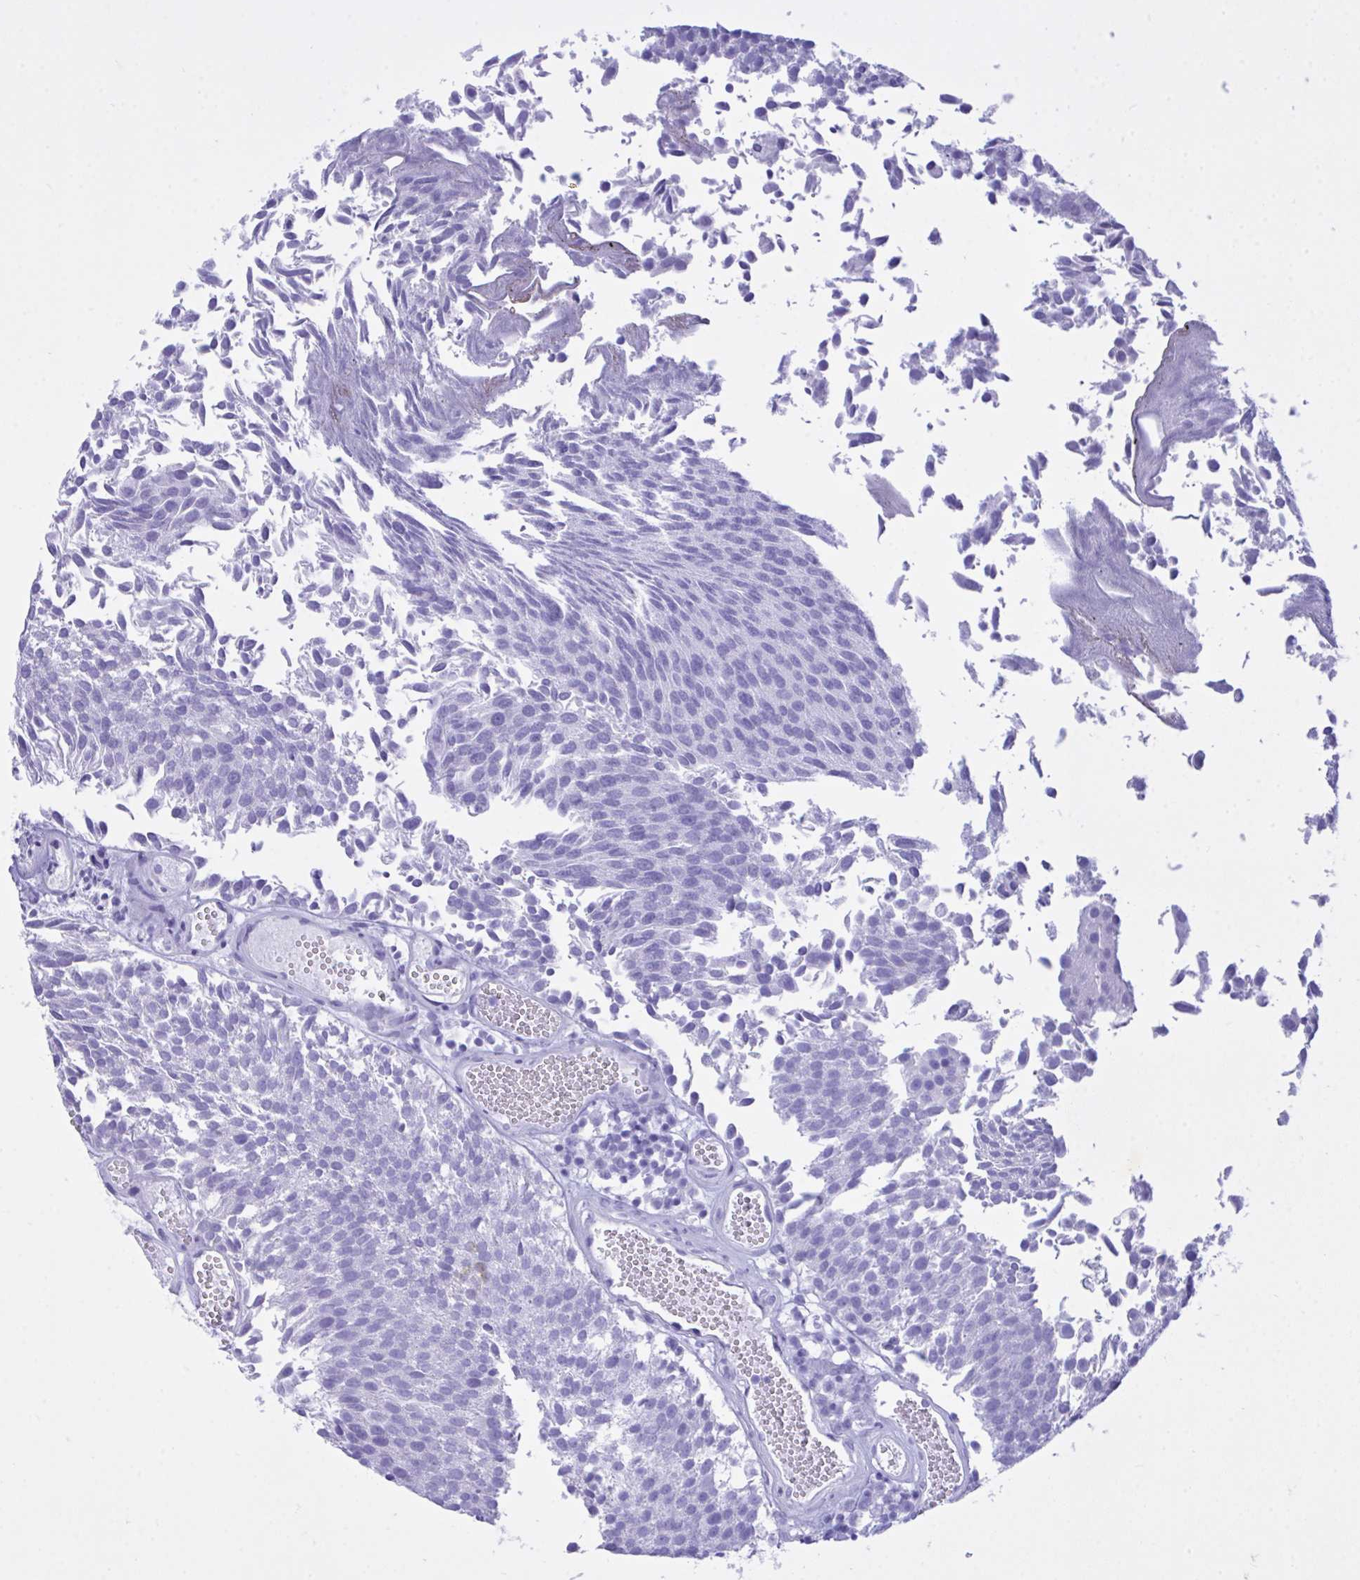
{"staining": {"intensity": "negative", "quantity": "none", "location": "none"}, "tissue": "urothelial cancer", "cell_type": "Tumor cells", "image_type": "cancer", "snomed": [{"axis": "morphology", "description": "Urothelial carcinoma, Low grade"}, {"axis": "topography", "description": "Urinary bladder"}], "caption": "The photomicrograph exhibits no staining of tumor cells in urothelial cancer.", "gene": "BEX5", "patient": {"sex": "female", "age": 79}}